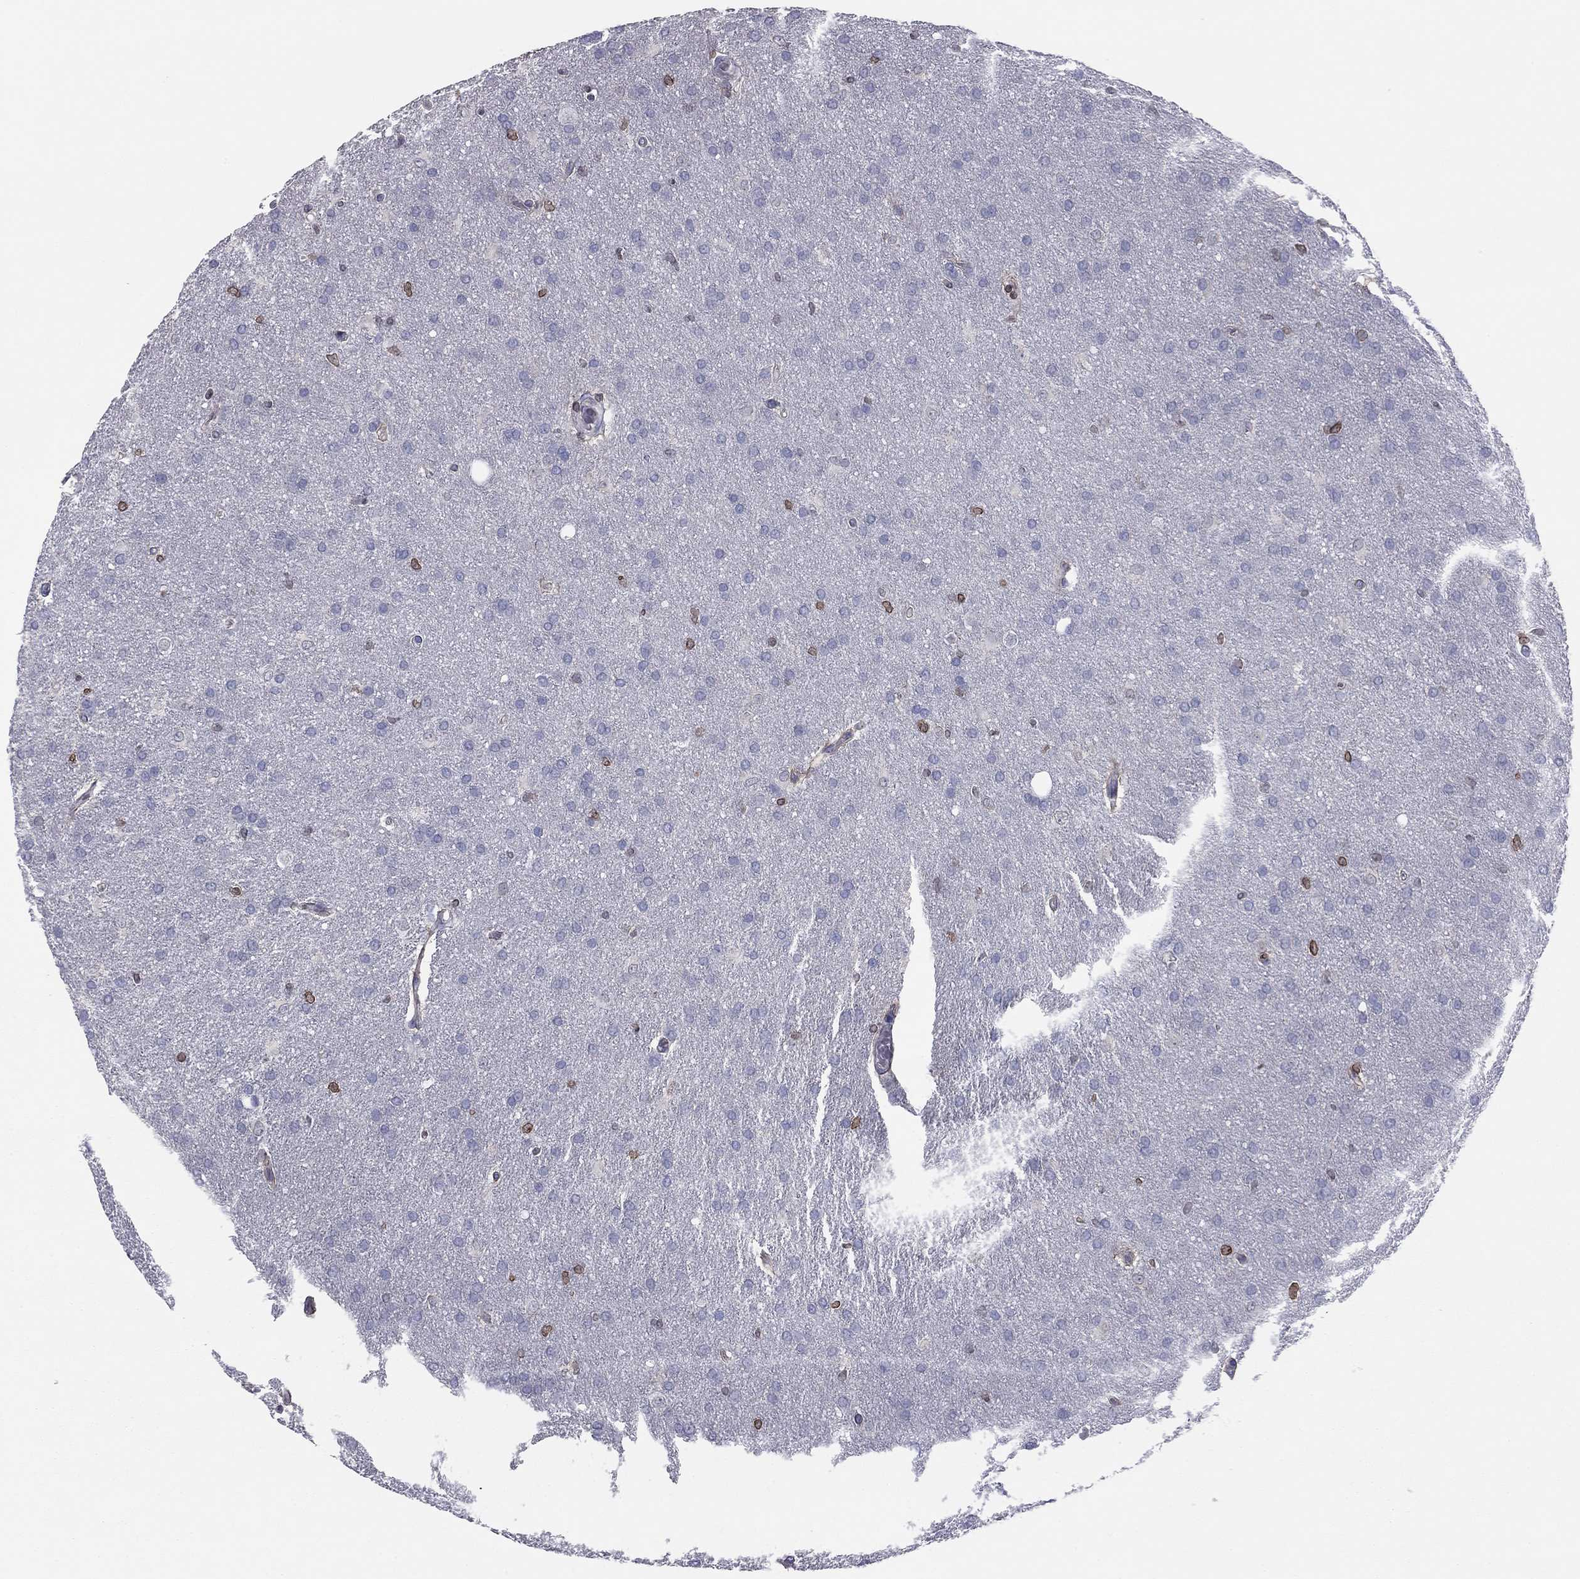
{"staining": {"intensity": "strong", "quantity": "<25%", "location": "cytoplasmic/membranous,nuclear"}, "tissue": "glioma", "cell_type": "Tumor cells", "image_type": "cancer", "snomed": [{"axis": "morphology", "description": "Glioma, malignant, Low grade"}, {"axis": "topography", "description": "Brain"}], "caption": "A histopathology image showing strong cytoplasmic/membranous and nuclear expression in about <25% of tumor cells in glioma, as visualized by brown immunohistochemical staining.", "gene": "ESPL1", "patient": {"sex": "female", "age": 32}}